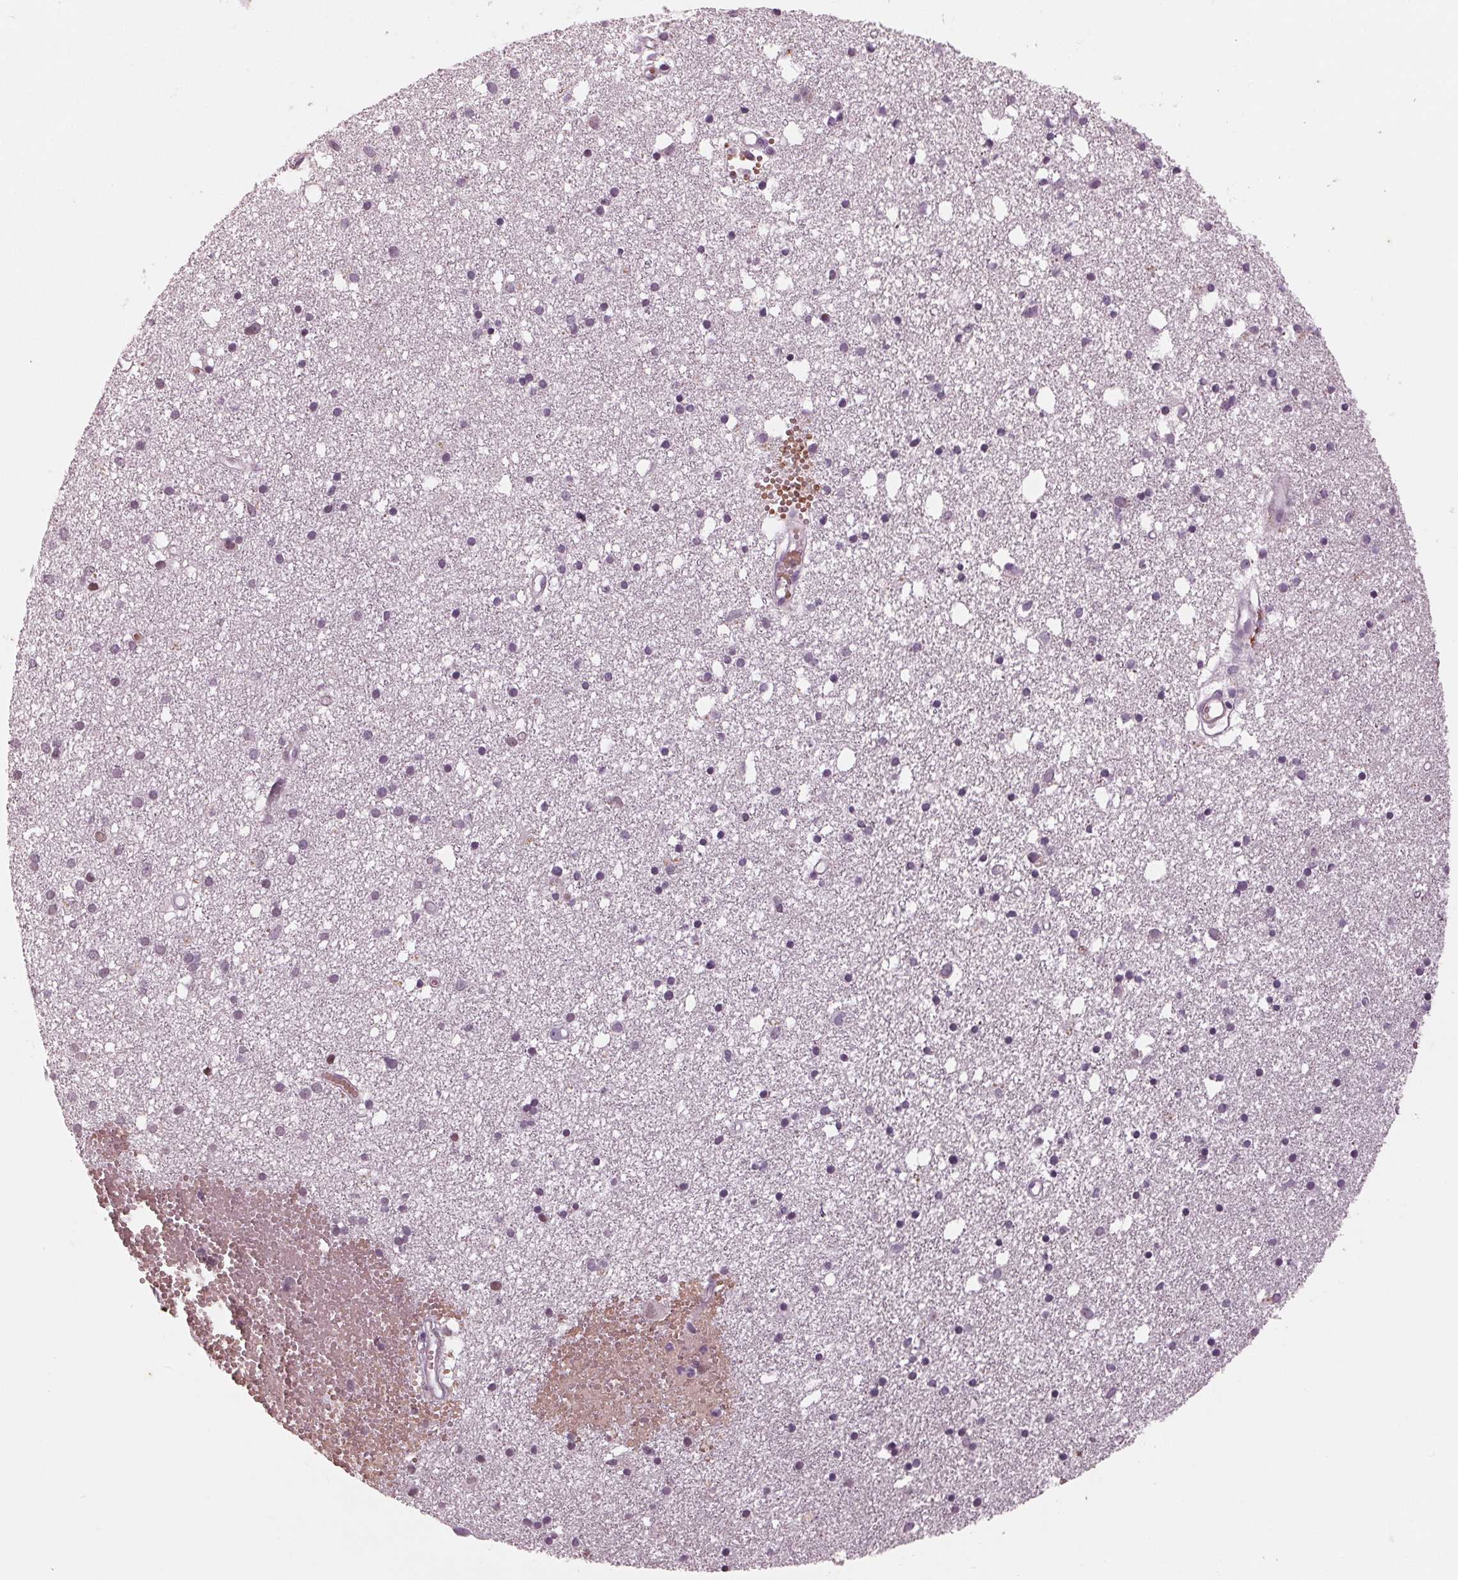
{"staining": {"intensity": "negative", "quantity": "none", "location": "none"}, "tissue": "cerebral cortex", "cell_type": "Endothelial cells", "image_type": "normal", "snomed": [{"axis": "morphology", "description": "Normal tissue, NOS"}, {"axis": "morphology", "description": "Glioma, malignant, High grade"}, {"axis": "topography", "description": "Cerebral cortex"}], "caption": "The histopathology image displays no significant expression in endothelial cells of cerebral cortex. (DAB (3,3'-diaminobenzidine) immunohistochemistry (IHC) visualized using brightfield microscopy, high magnification).", "gene": "DNMT3L", "patient": {"sex": "male", "age": 71}}